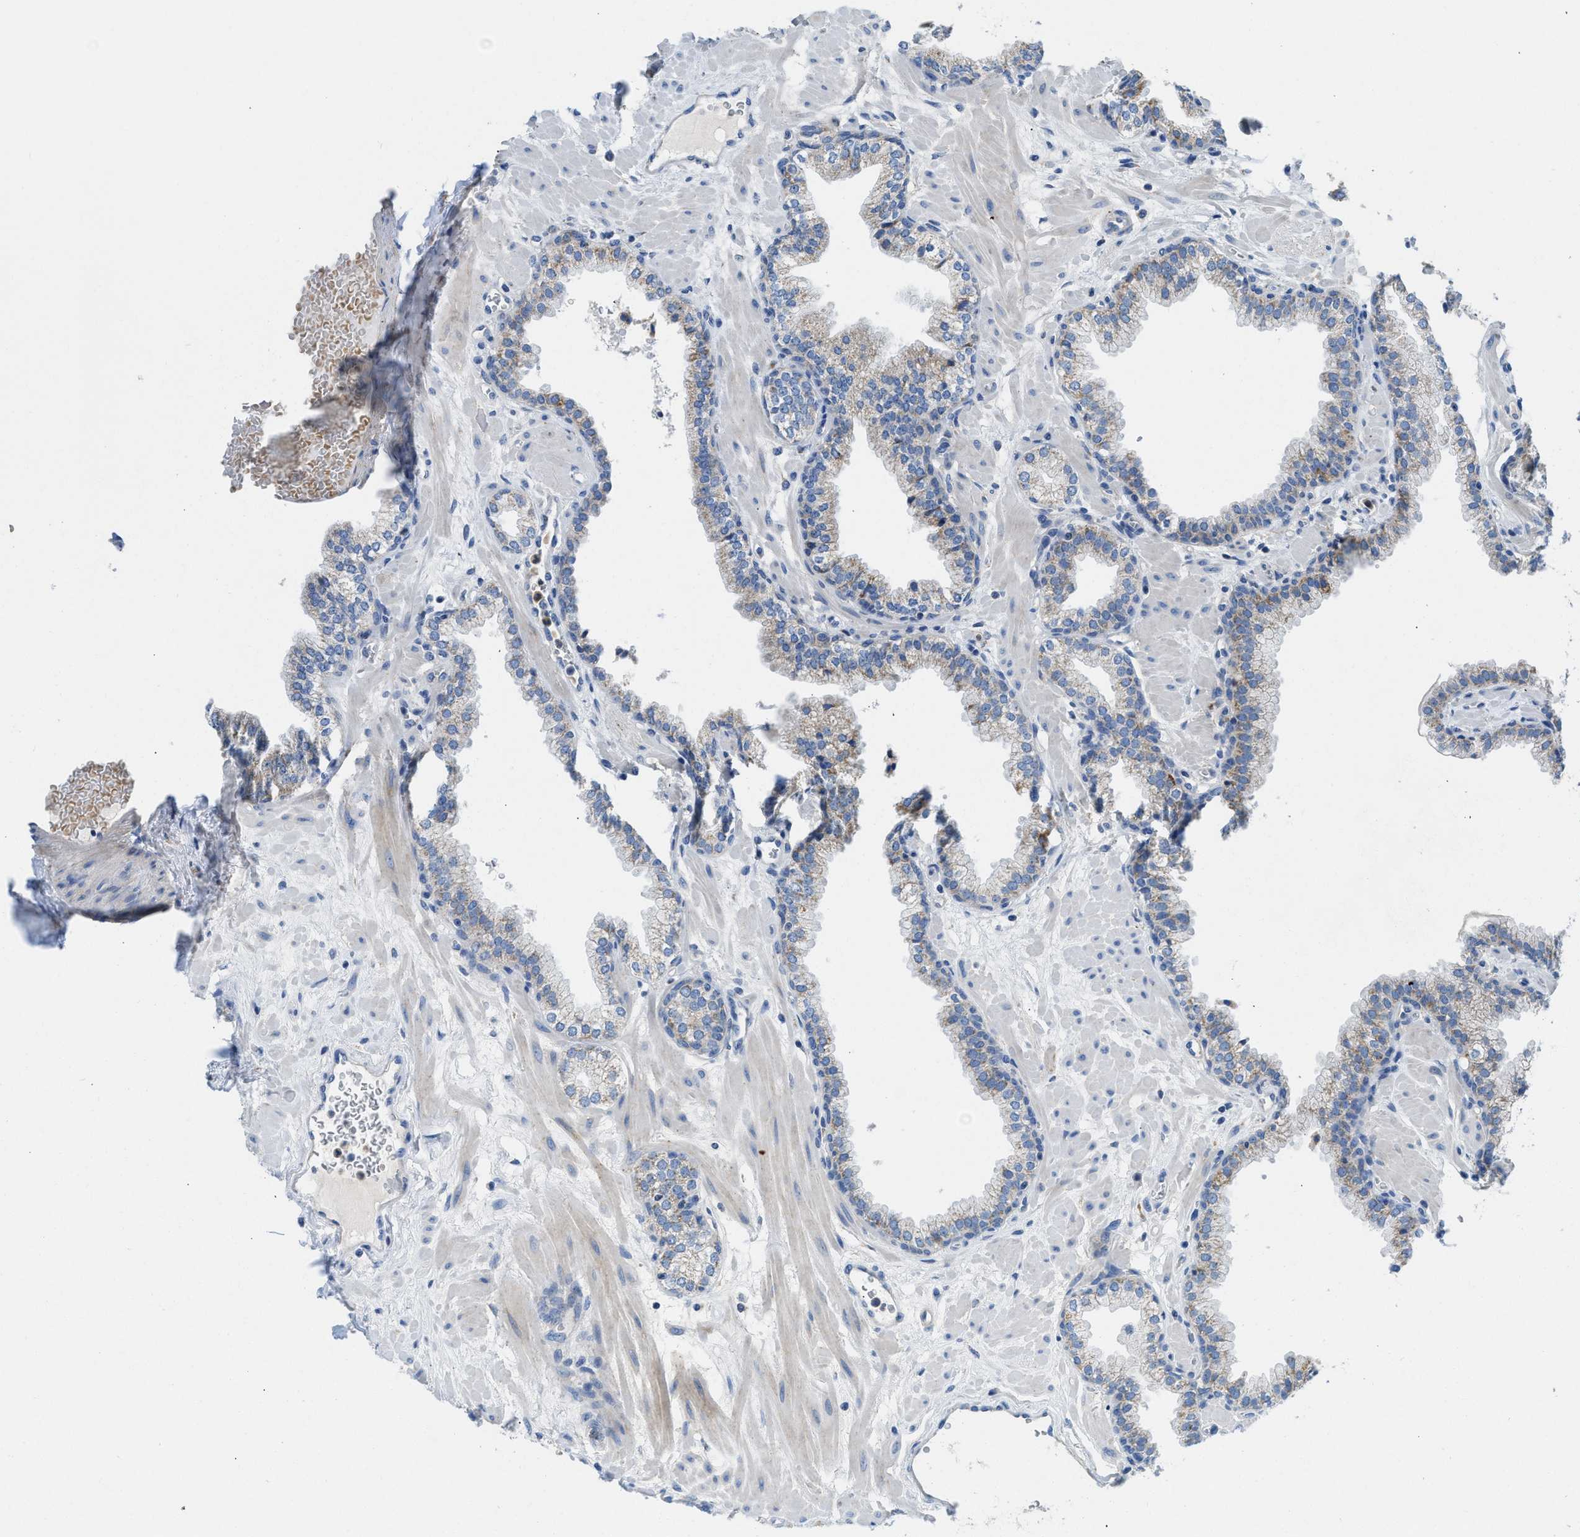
{"staining": {"intensity": "weak", "quantity": "<25%", "location": "cytoplasmic/membranous"}, "tissue": "prostate", "cell_type": "Glandular cells", "image_type": "normal", "snomed": [{"axis": "morphology", "description": "Normal tissue, NOS"}, {"axis": "morphology", "description": "Urothelial carcinoma, Low grade"}, {"axis": "topography", "description": "Urinary bladder"}, {"axis": "topography", "description": "Prostate"}], "caption": "Histopathology image shows no protein positivity in glandular cells of unremarkable prostate.", "gene": "SLC25A13", "patient": {"sex": "male", "age": 60}}